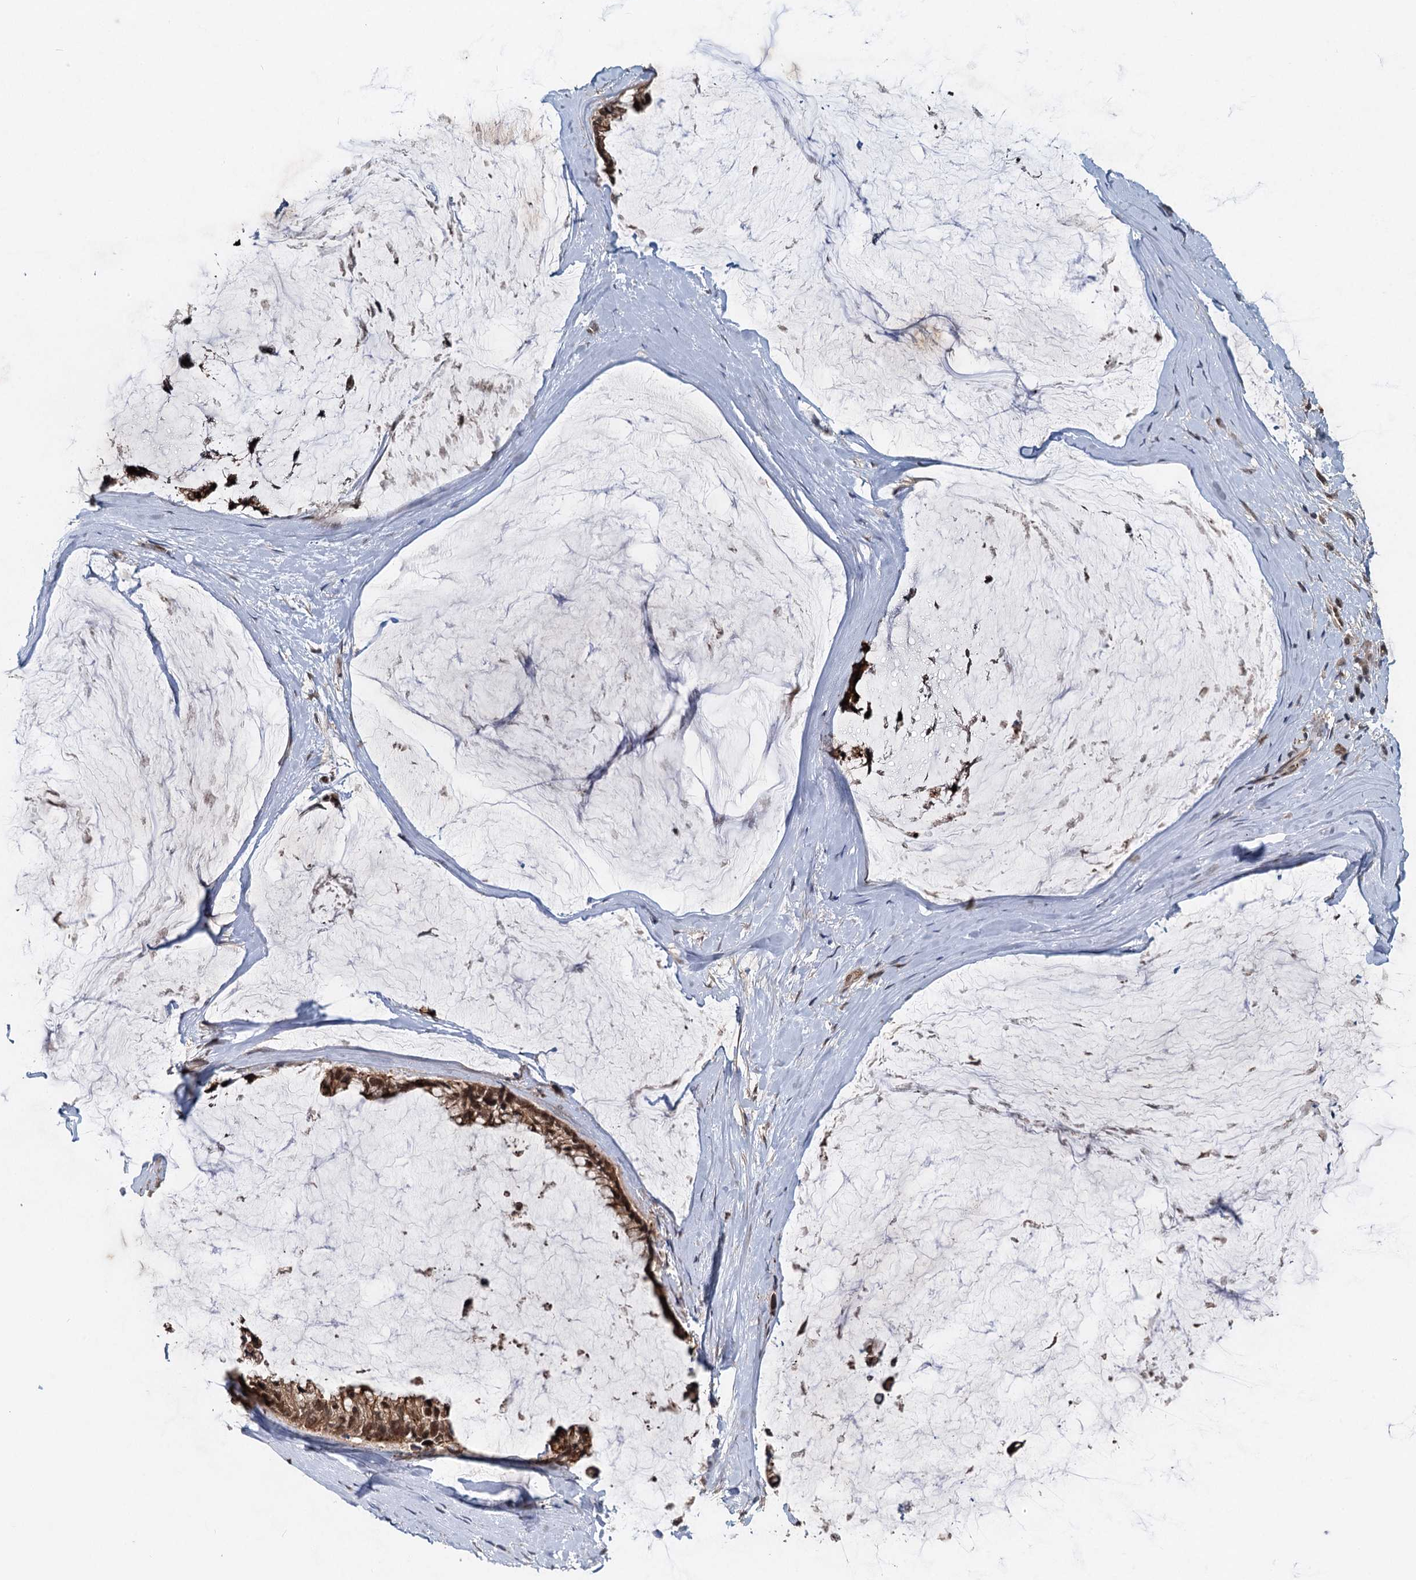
{"staining": {"intensity": "strong", "quantity": ">75%", "location": "cytoplasmic/membranous,nuclear"}, "tissue": "ovarian cancer", "cell_type": "Tumor cells", "image_type": "cancer", "snomed": [{"axis": "morphology", "description": "Cystadenocarcinoma, mucinous, NOS"}, {"axis": "topography", "description": "Ovary"}], "caption": "Tumor cells show strong cytoplasmic/membranous and nuclear staining in about >75% of cells in ovarian mucinous cystadenocarcinoma.", "gene": "RITA1", "patient": {"sex": "female", "age": 39}}